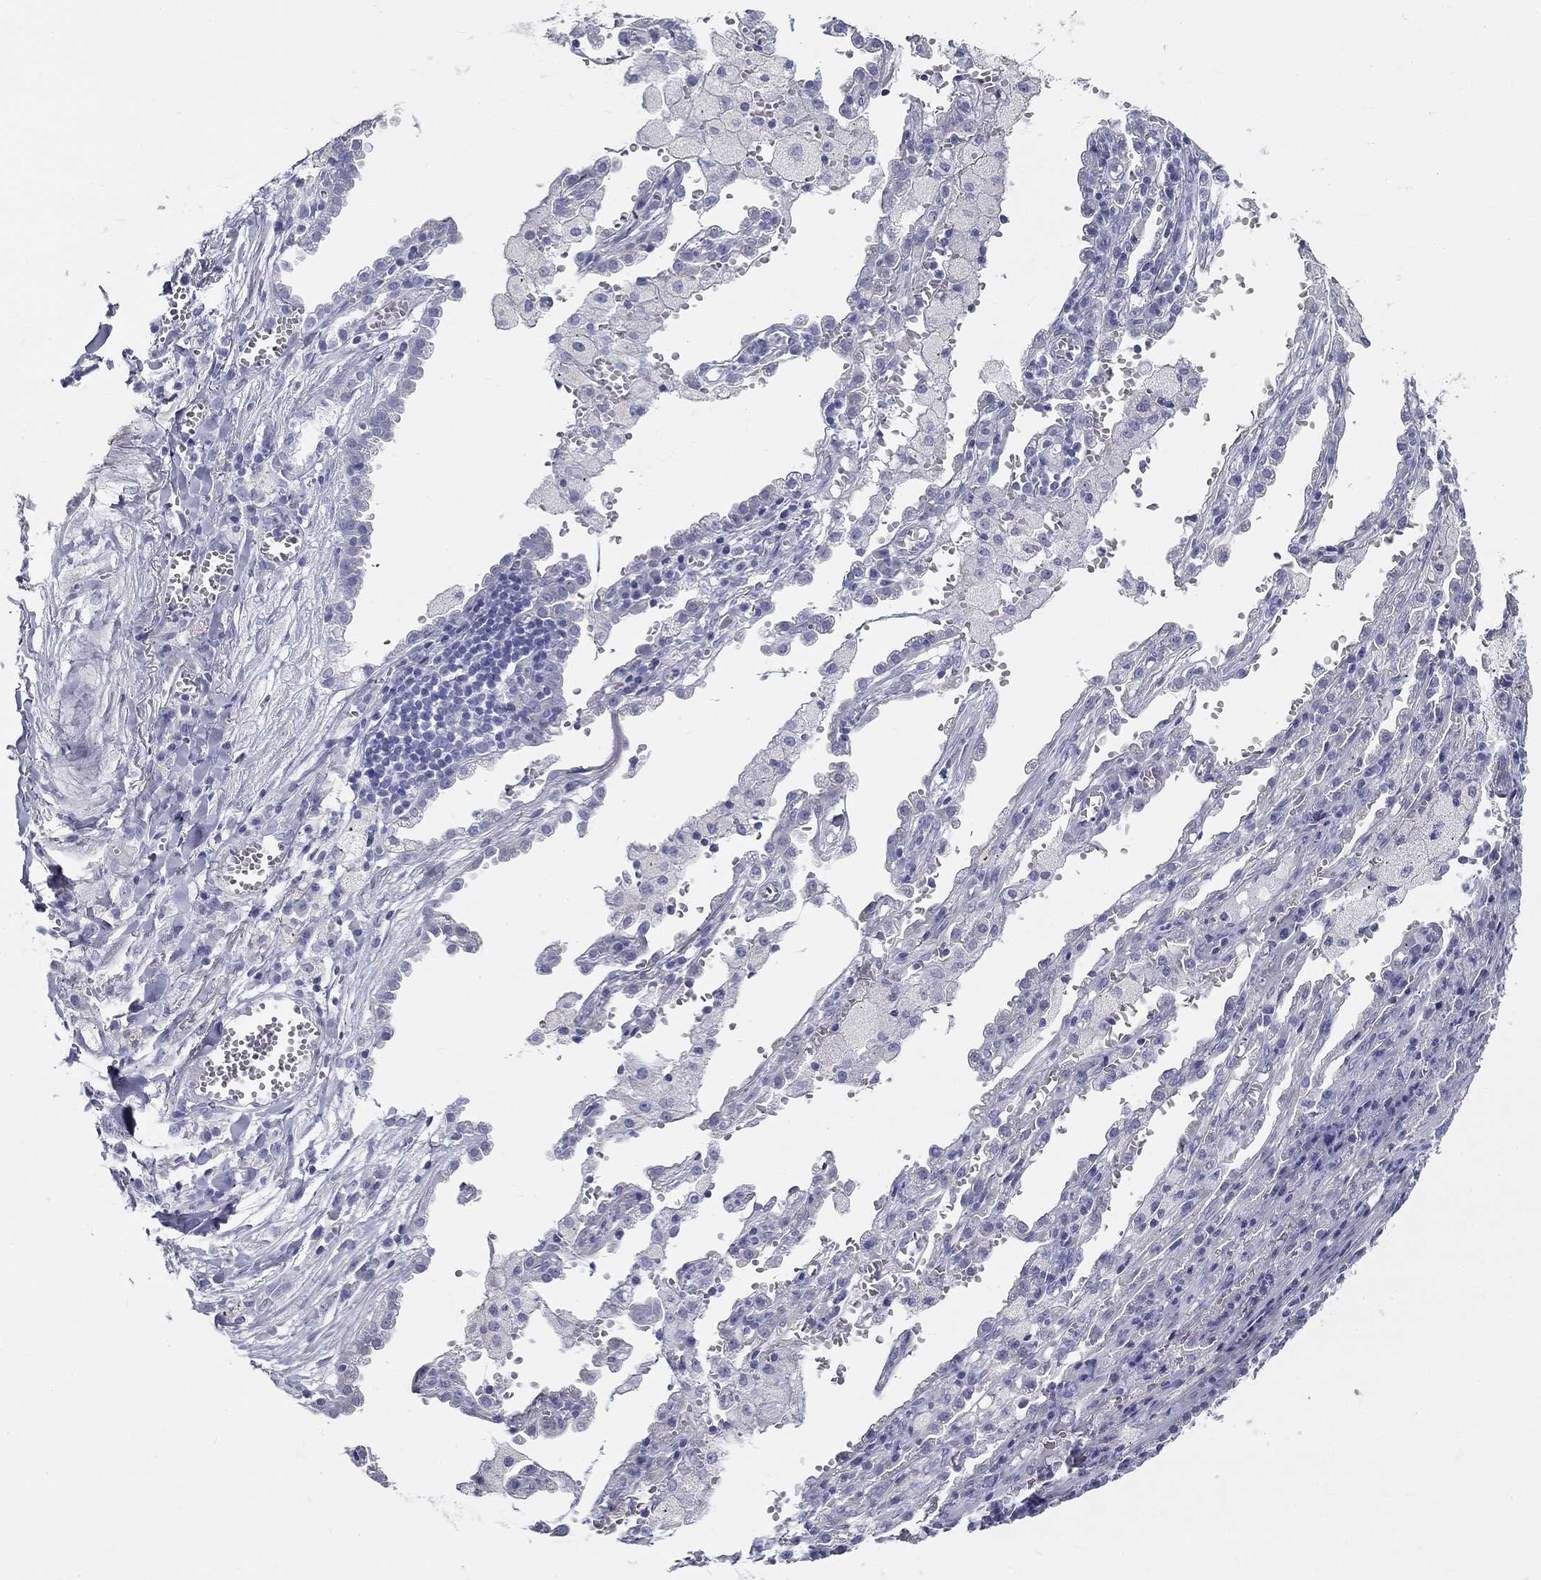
{"staining": {"intensity": "negative", "quantity": "none", "location": "none"}, "tissue": "lung cancer", "cell_type": "Tumor cells", "image_type": "cancer", "snomed": [{"axis": "morphology", "description": "Adenocarcinoma, NOS"}, {"axis": "topography", "description": "Lung"}], "caption": "Immunohistochemical staining of lung adenocarcinoma exhibits no significant expression in tumor cells.", "gene": "GALNTL5", "patient": {"sex": "male", "age": 57}}